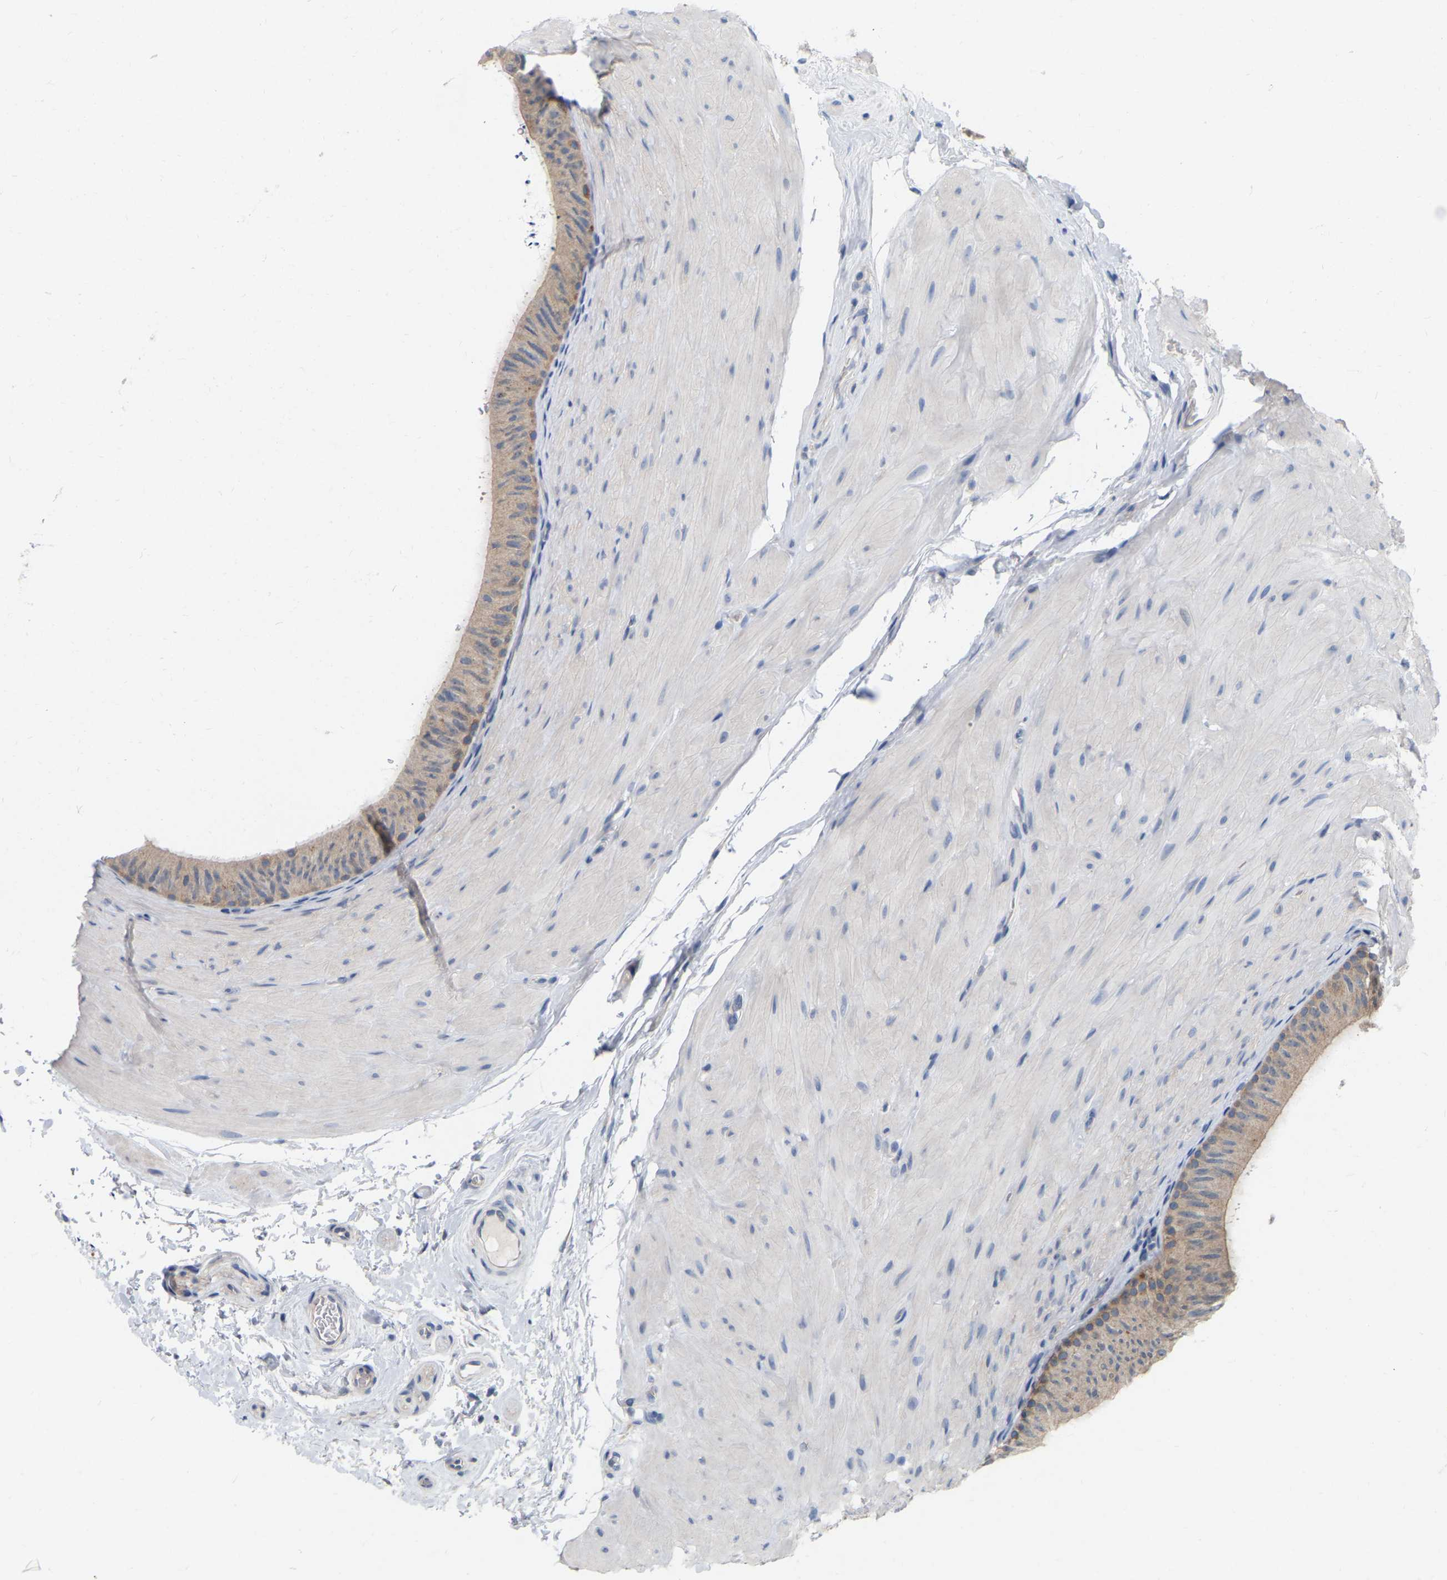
{"staining": {"intensity": "weak", "quantity": ">75%", "location": "cytoplasmic/membranous"}, "tissue": "epididymis", "cell_type": "Glandular cells", "image_type": "normal", "snomed": [{"axis": "morphology", "description": "Normal tissue, NOS"}, {"axis": "topography", "description": "Epididymis"}], "caption": "Weak cytoplasmic/membranous protein positivity is seen in about >75% of glandular cells in epididymis.", "gene": "WIPI2", "patient": {"sex": "male", "age": 34}}